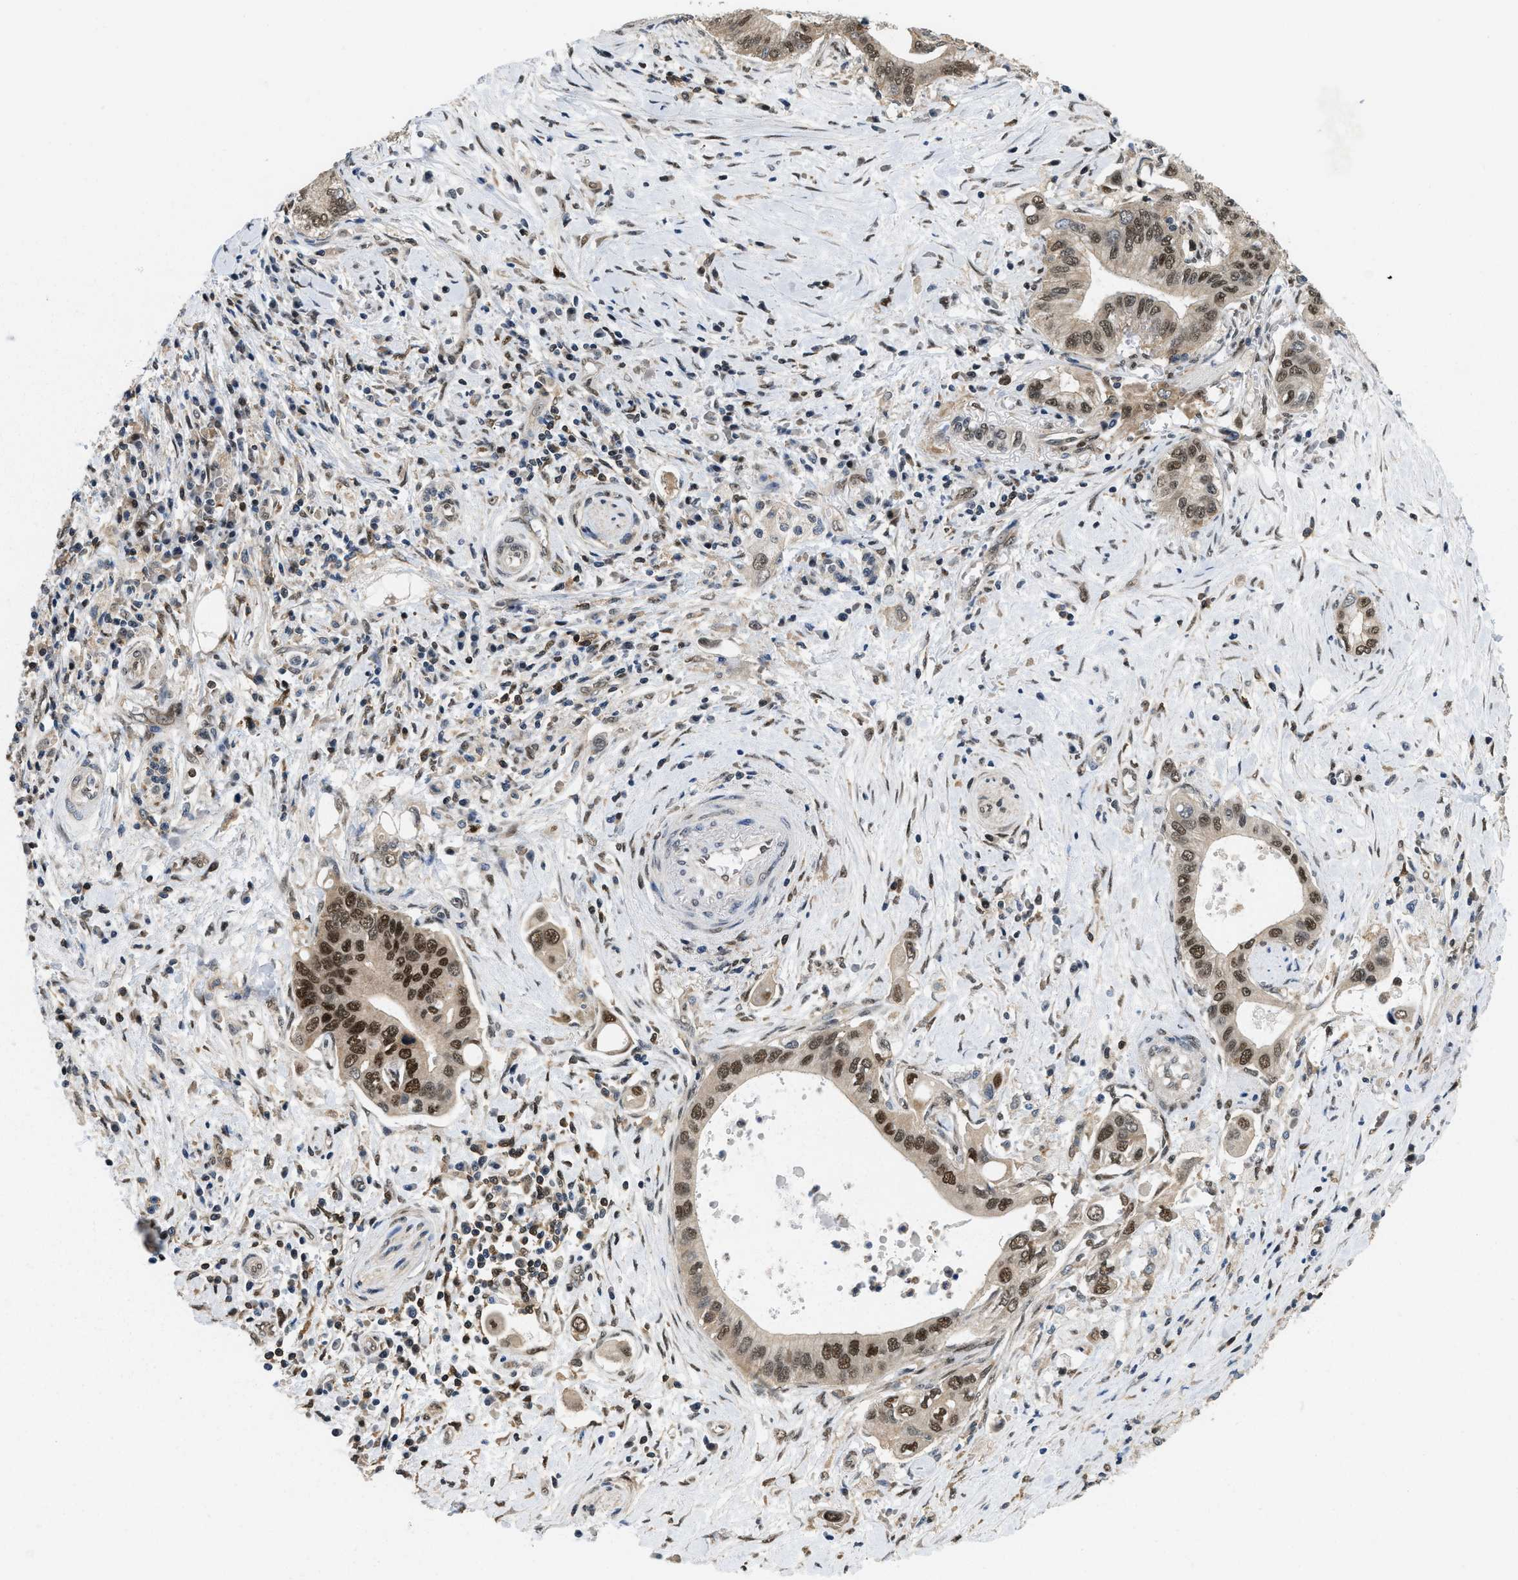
{"staining": {"intensity": "strong", "quantity": ">75%", "location": "nuclear"}, "tissue": "pancreatic cancer", "cell_type": "Tumor cells", "image_type": "cancer", "snomed": [{"axis": "morphology", "description": "Adenocarcinoma, NOS"}, {"axis": "topography", "description": "Pancreas"}], "caption": "A micrograph of human pancreatic cancer stained for a protein demonstrates strong nuclear brown staining in tumor cells.", "gene": "ATF7IP", "patient": {"sex": "female", "age": 73}}